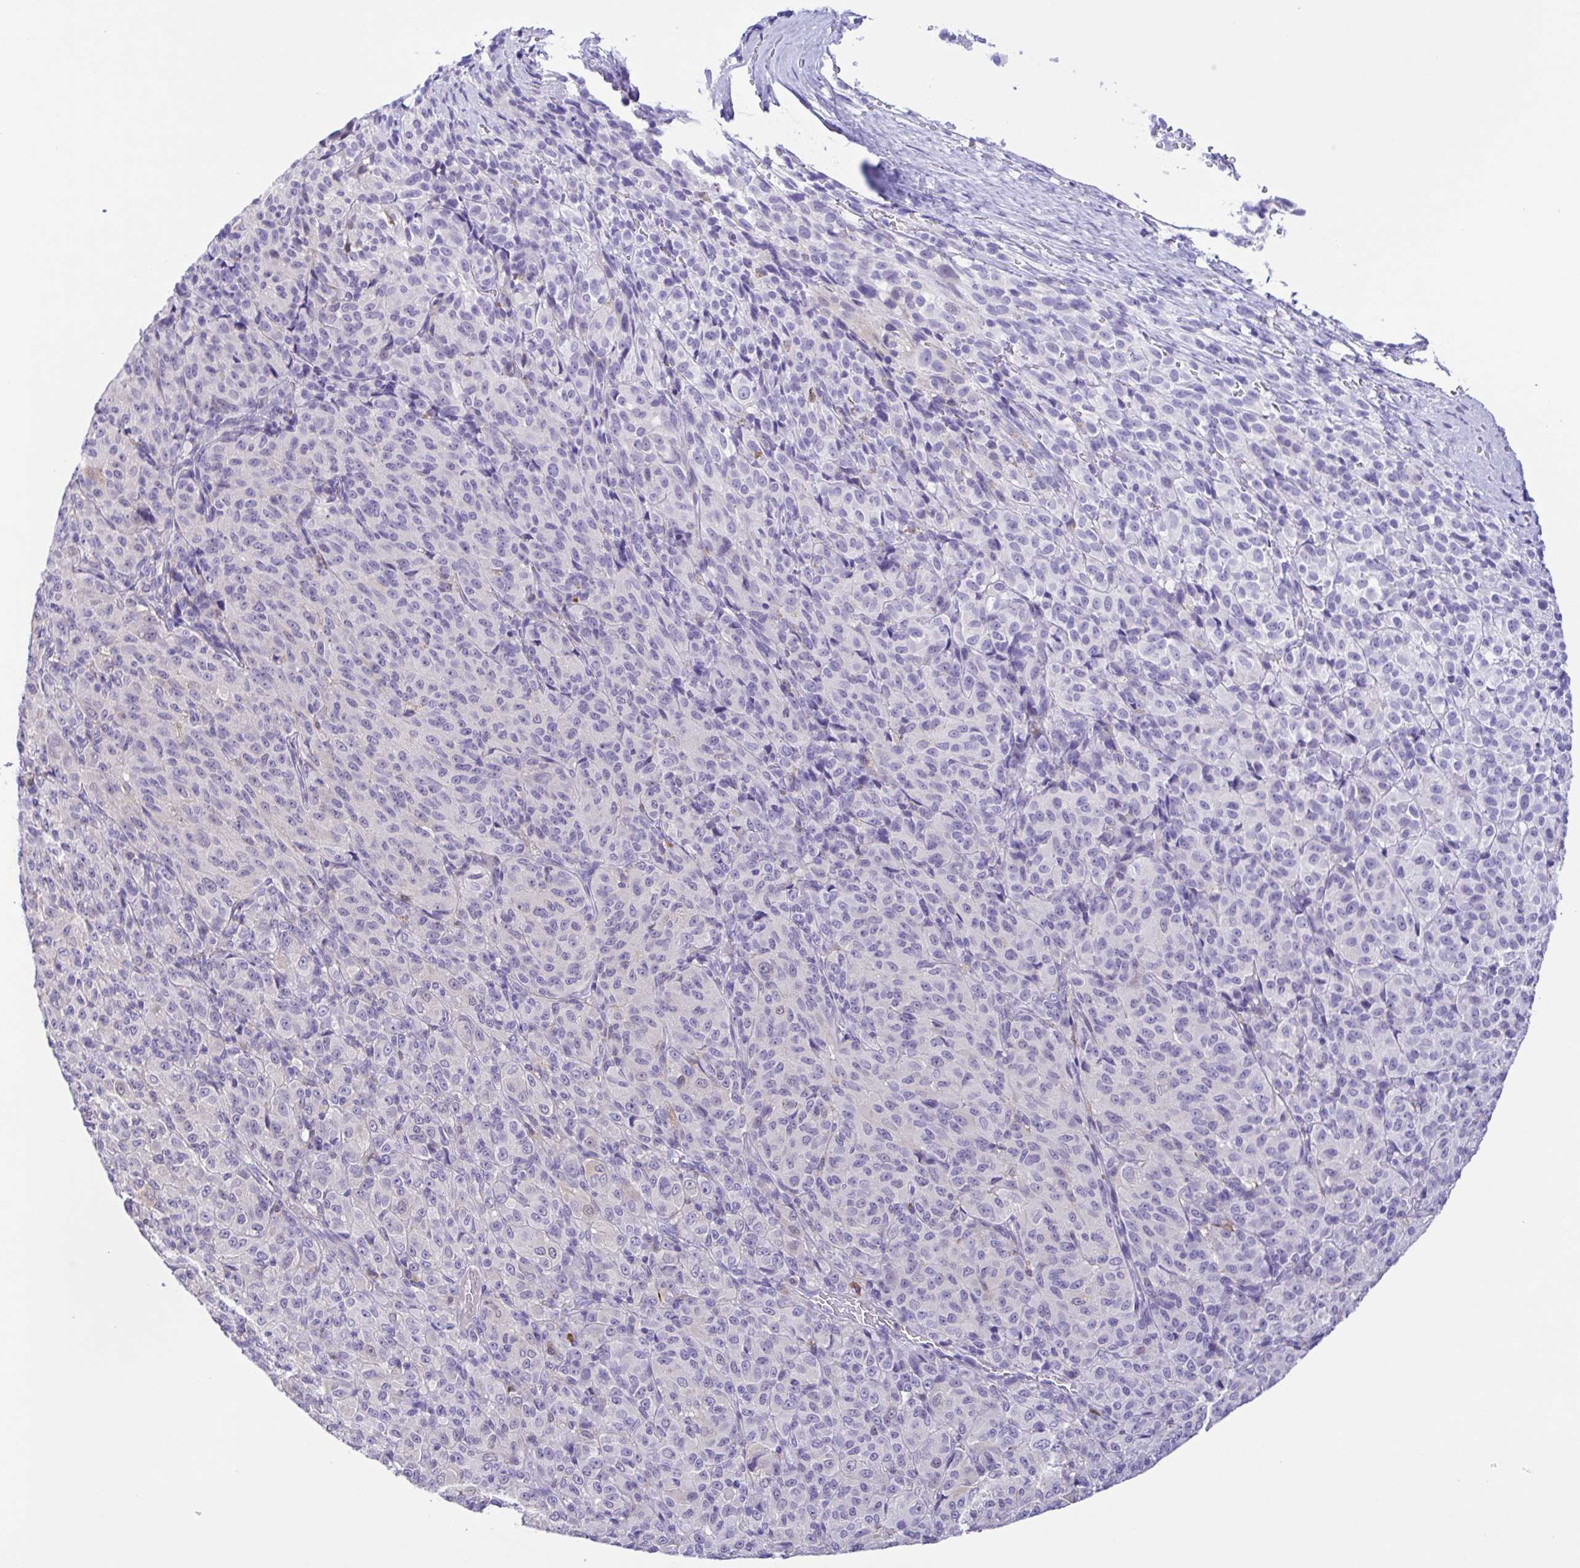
{"staining": {"intensity": "negative", "quantity": "none", "location": "none"}, "tissue": "melanoma", "cell_type": "Tumor cells", "image_type": "cancer", "snomed": [{"axis": "morphology", "description": "Malignant melanoma, Metastatic site"}, {"axis": "topography", "description": "Brain"}], "caption": "An immunohistochemistry (IHC) histopathology image of malignant melanoma (metastatic site) is shown. There is no staining in tumor cells of malignant melanoma (metastatic site).", "gene": "GPR17", "patient": {"sex": "female", "age": 56}}